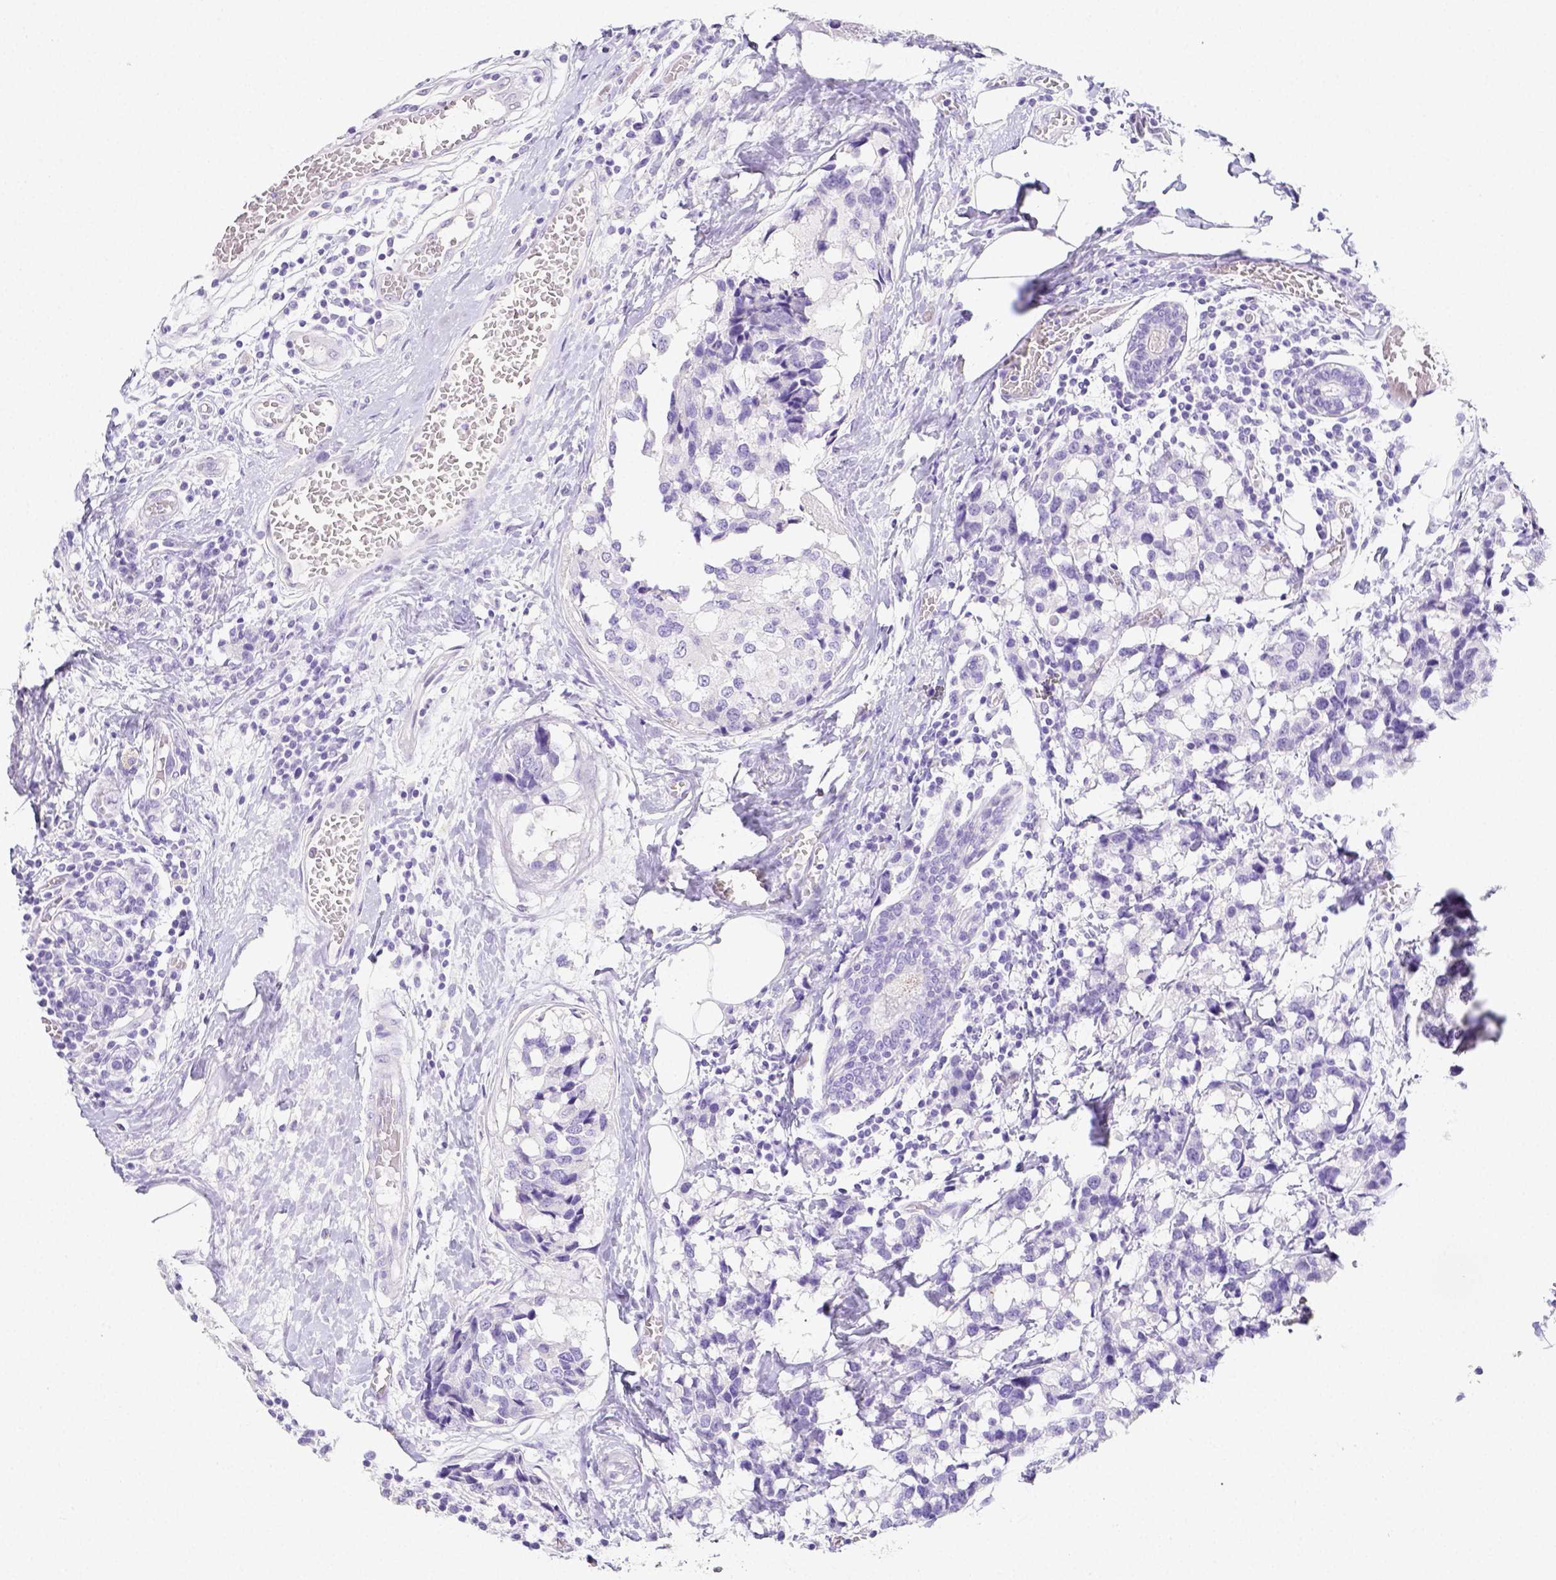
{"staining": {"intensity": "negative", "quantity": "none", "location": "none"}, "tissue": "breast cancer", "cell_type": "Tumor cells", "image_type": "cancer", "snomed": [{"axis": "morphology", "description": "Lobular carcinoma"}, {"axis": "topography", "description": "Breast"}], "caption": "Breast cancer was stained to show a protein in brown. There is no significant positivity in tumor cells.", "gene": "ARHGAP36", "patient": {"sex": "female", "age": 59}}